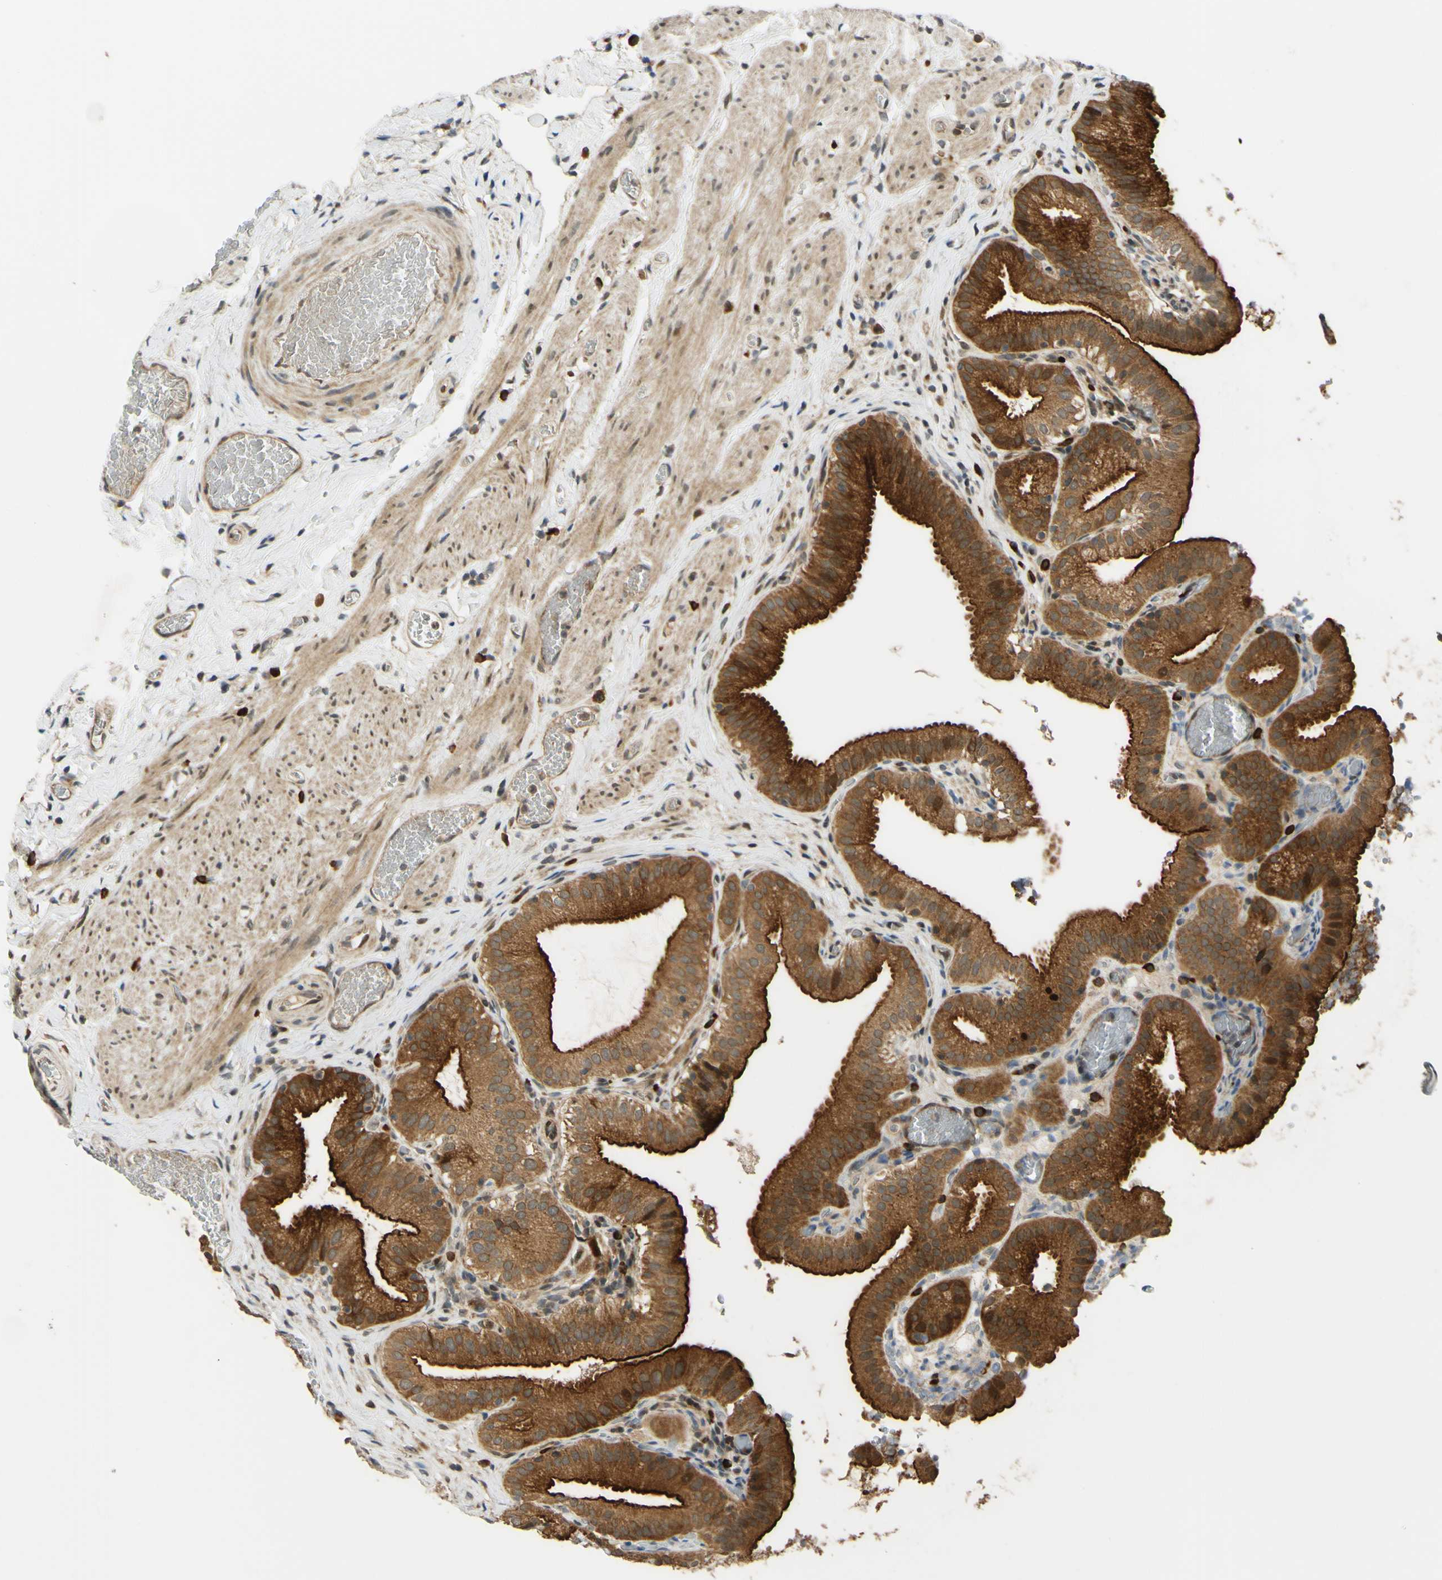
{"staining": {"intensity": "strong", "quantity": ">75%", "location": "cytoplasmic/membranous"}, "tissue": "gallbladder", "cell_type": "Glandular cells", "image_type": "normal", "snomed": [{"axis": "morphology", "description": "Normal tissue, NOS"}, {"axis": "topography", "description": "Gallbladder"}], "caption": "Protein staining exhibits strong cytoplasmic/membranous staining in approximately >75% of glandular cells in unremarkable gallbladder.", "gene": "ABCC8", "patient": {"sex": "male", "age": 54}}